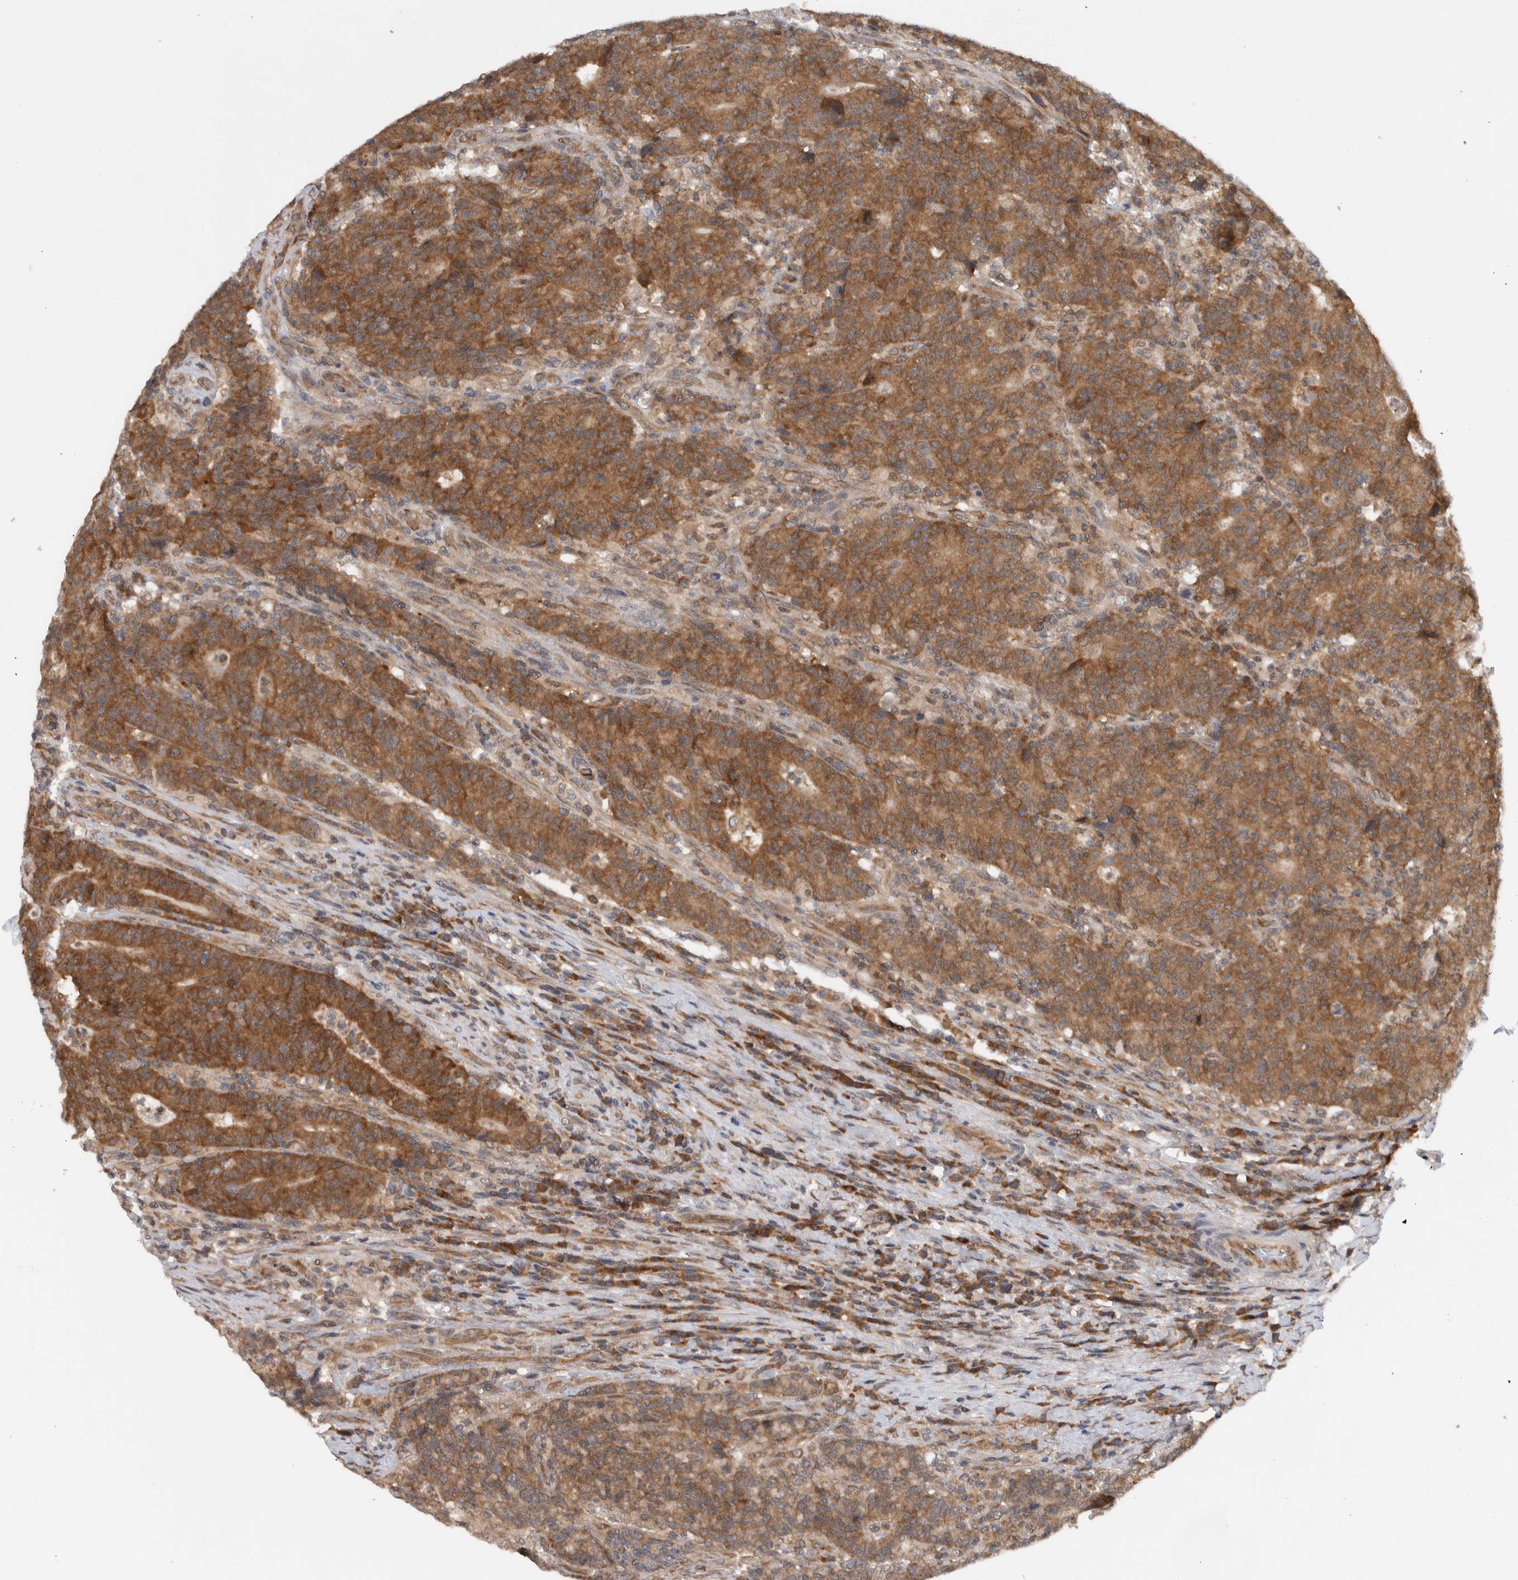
{"staining": {"intensity": "moderate", "quantity": ">75%", "location": "cytoplasmic/membranous"}, "tissue": "colorectal cancer", "cell_type": "Tumor cells", "image_type": "cancer", "snomed": [{"axis": "morphology", "description": "Normal tissue, NOS"}, {"axis": "morphology", "description": "Adenocarcinoma, NOS"}, {"axis": "topography", "description": "Colon"}], "caption": "Tumor cells display medium levels of moderate cytoplasmic/membranous staining in about >75% of cells in colorectal cancer.", "gene": "CCDC43", "patient": {"sex": "female", "age": 75}}